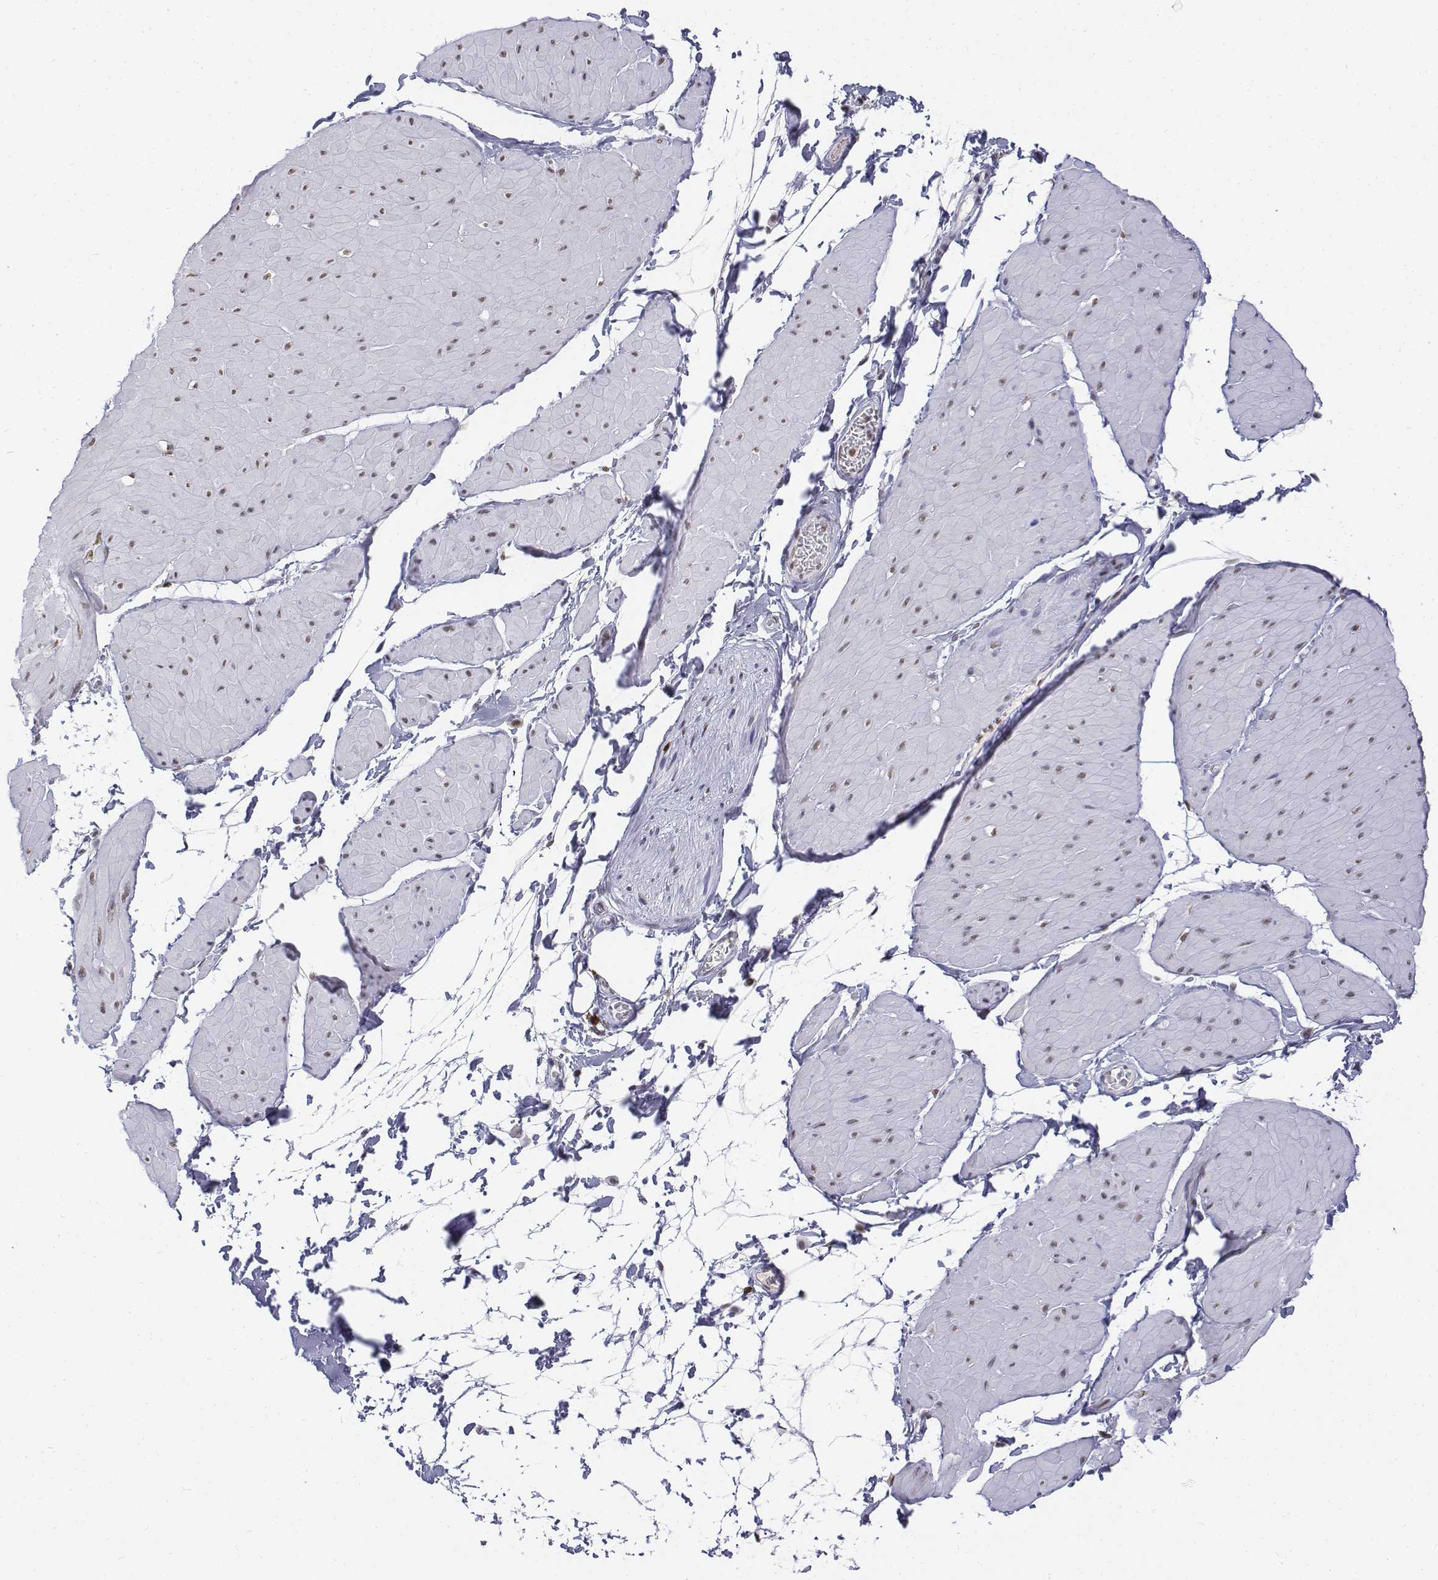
{"staining": {"intensity": "negative", "quantity": "none", "location": "none"}, "tissue": "adipose tissue", "cell_type": "Adipocytes", "image_type": "normal", "snomed": [{"axis": "morphology", "description": "Normal tissue, NOS"}, {"axis": "topography", "description": "Smooth muscle"}, {"axis": "topography", "description": "Peripheral nerve tissue"}], "caption": "This micrograph is of benign adipose tissue stained with immunohistochemistry (IHC) to label a protein in brown with the nuclei are counter-stained blue. There is no expression in adipocytes.", "gene": "CD3E", "patient": {"sex": "male", "age": 58}}